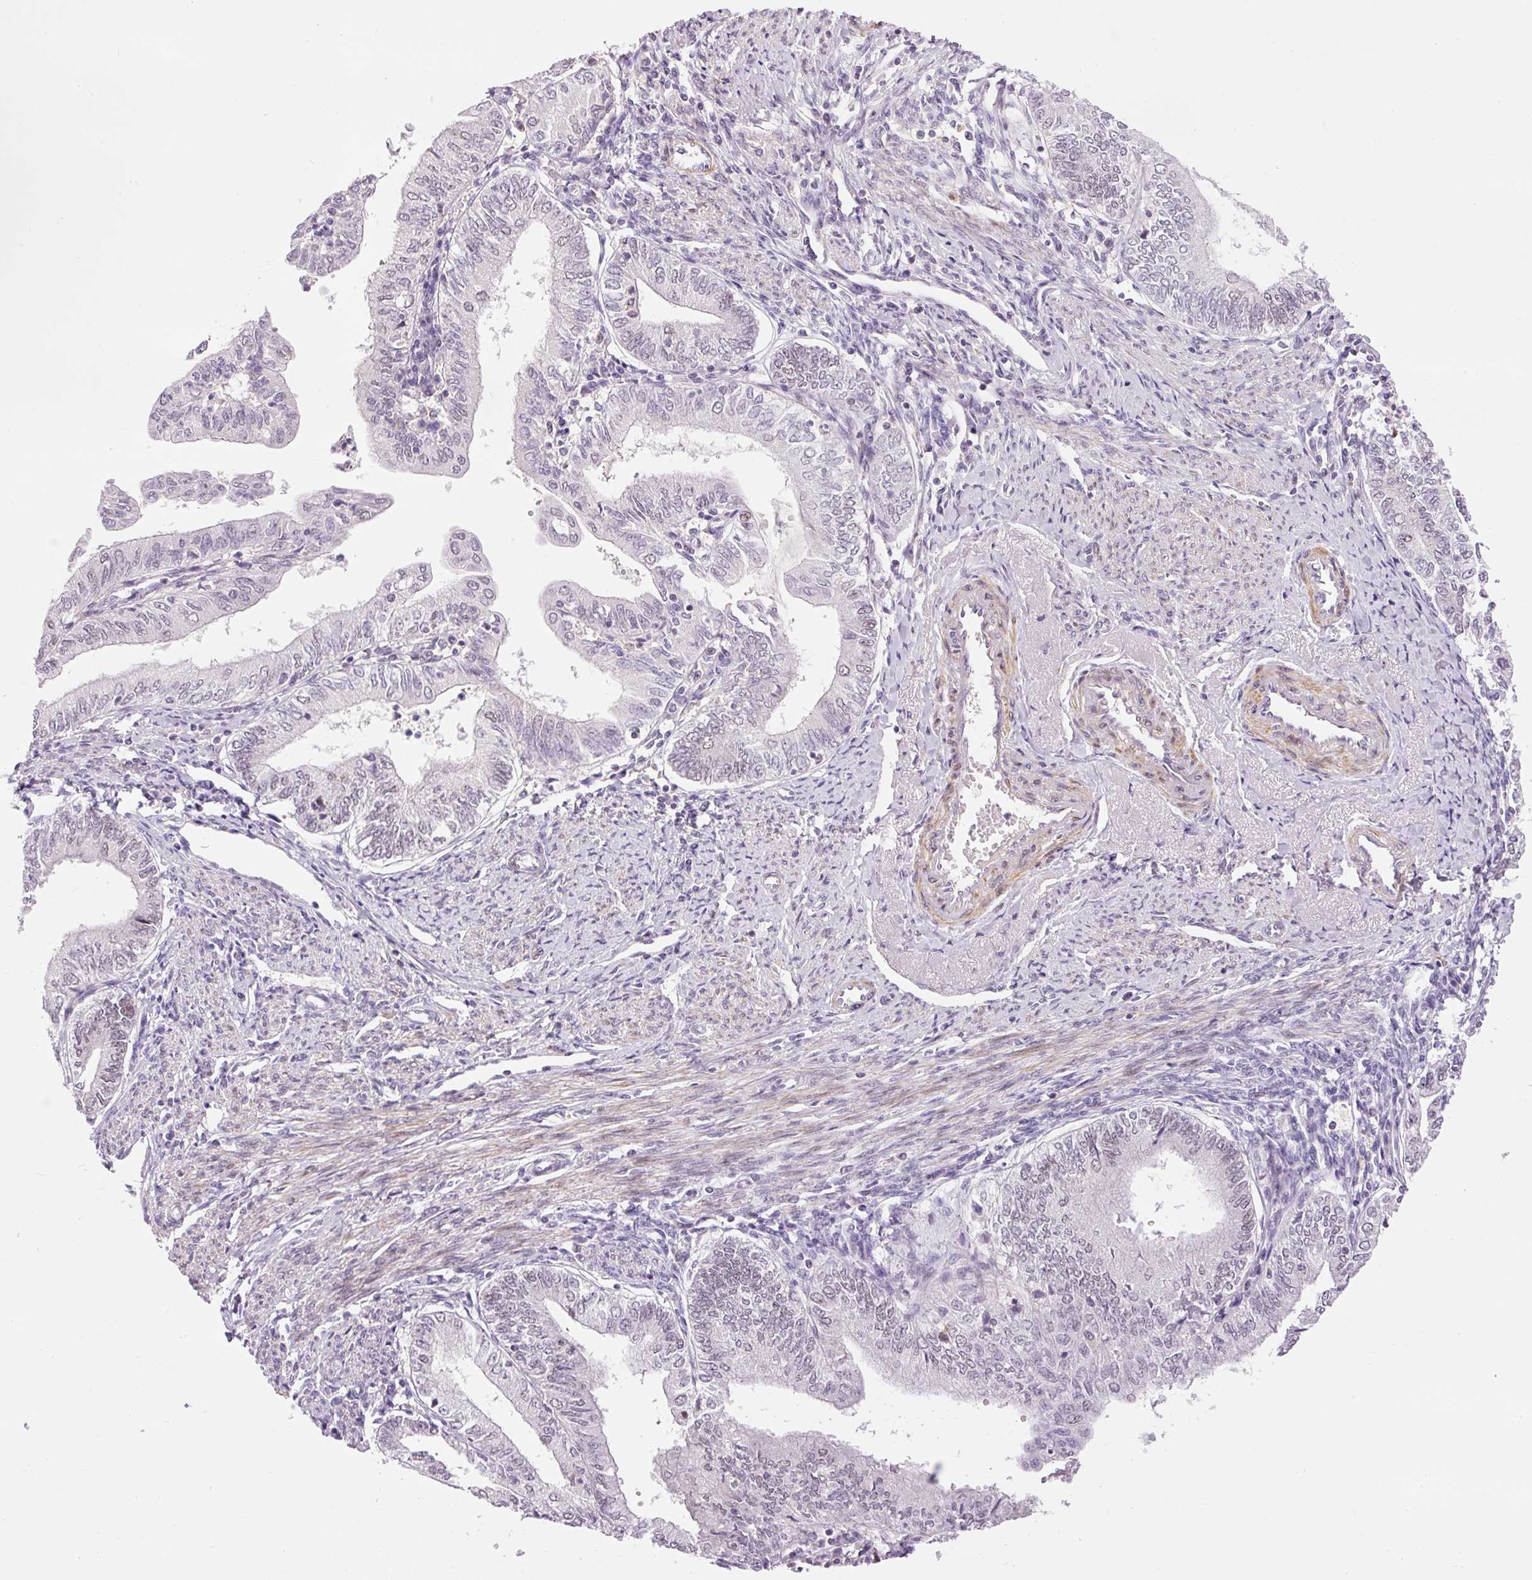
{"staining": {"intensity": "negative", "quantity": "none", "location": "none"}, "tissue": "endometrial cancer", "cell_type": "Tumor cells", "image_type": "cancer", "snomed": [{"axis": "morphology", "description": "Adenocarcinoma, NOS"}, {"axis": "topography", "description": "Endometrium"}], "caption": "High magnification brightfield microscopy of endometrial adenocarcinoma stained with DAB (brown) and counterstained with hematoxylin (blue): tumor cells show no significant expression. (DAB (3,3'-diaminobenzidine) IHC, high magnification).", "gene": "HNF1A", "patient": {"sex": "female", "age": 66}}